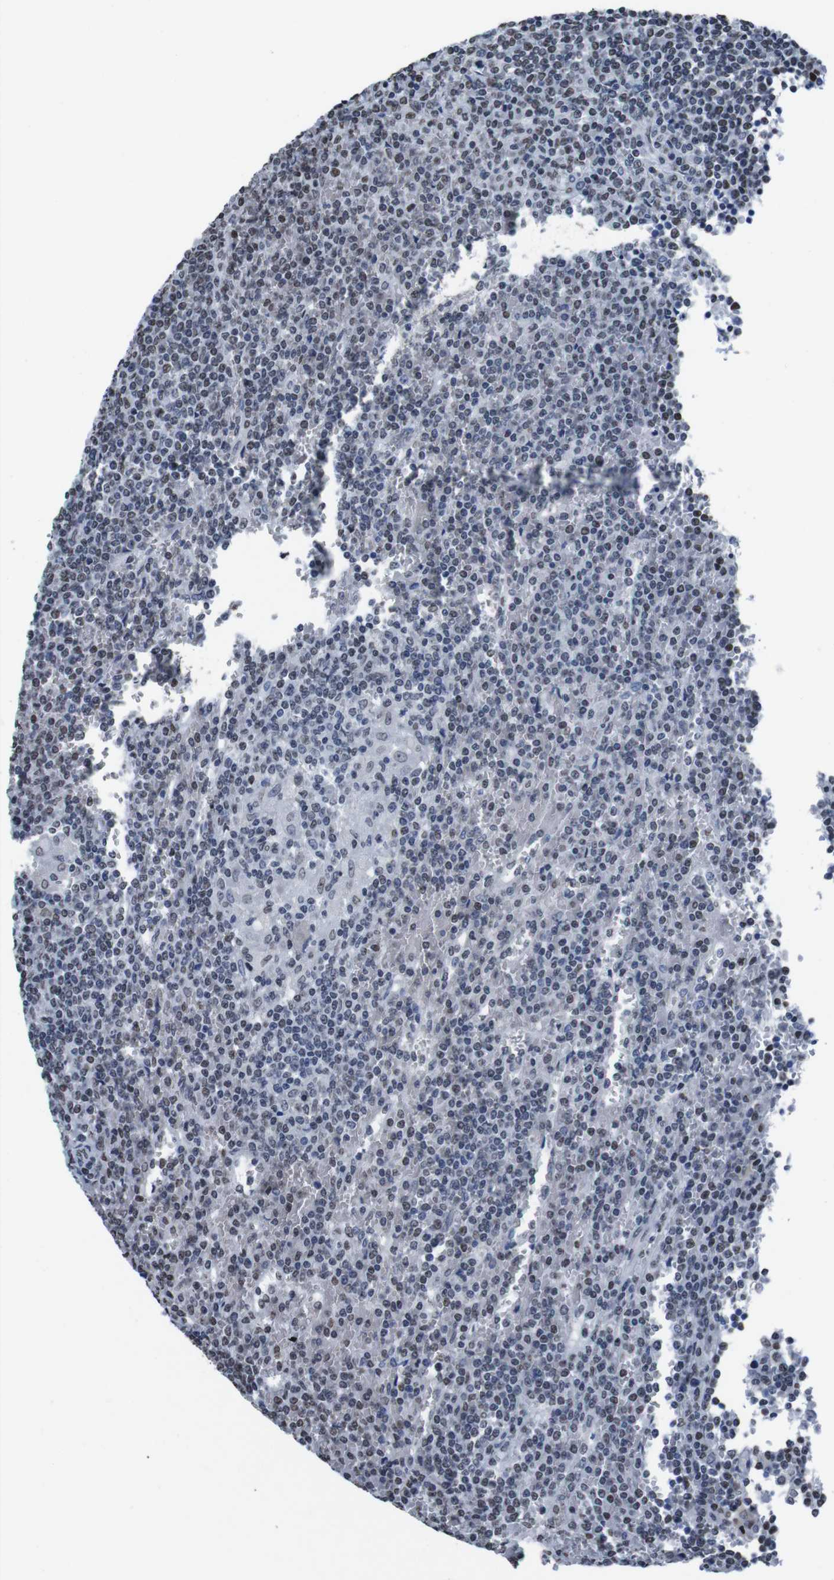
{"staining": {"intensity": "weak", "quantity": "<25%", "location": "nuclear"}, "tissue": "lymphoma", "cell_type": "Tumor cells", "image_type": "cancer", "snomed": [{"axis": "morphology", "description": "Malignant lymphoma, non-Hodgkin's type, Low grade"}, {"axis": "topography", "description": "Spleen"}], "caption": "High power microscopy photomicrograph of an IHC image of lymphoma, revealing no significant positivity in tumor cells. The staining is performed using DAB brown chromogen with nuclei counter-stained in using hematoxylin.", "gene": "PIP4P2", "patient": {"sex": "female", "age": 19}}